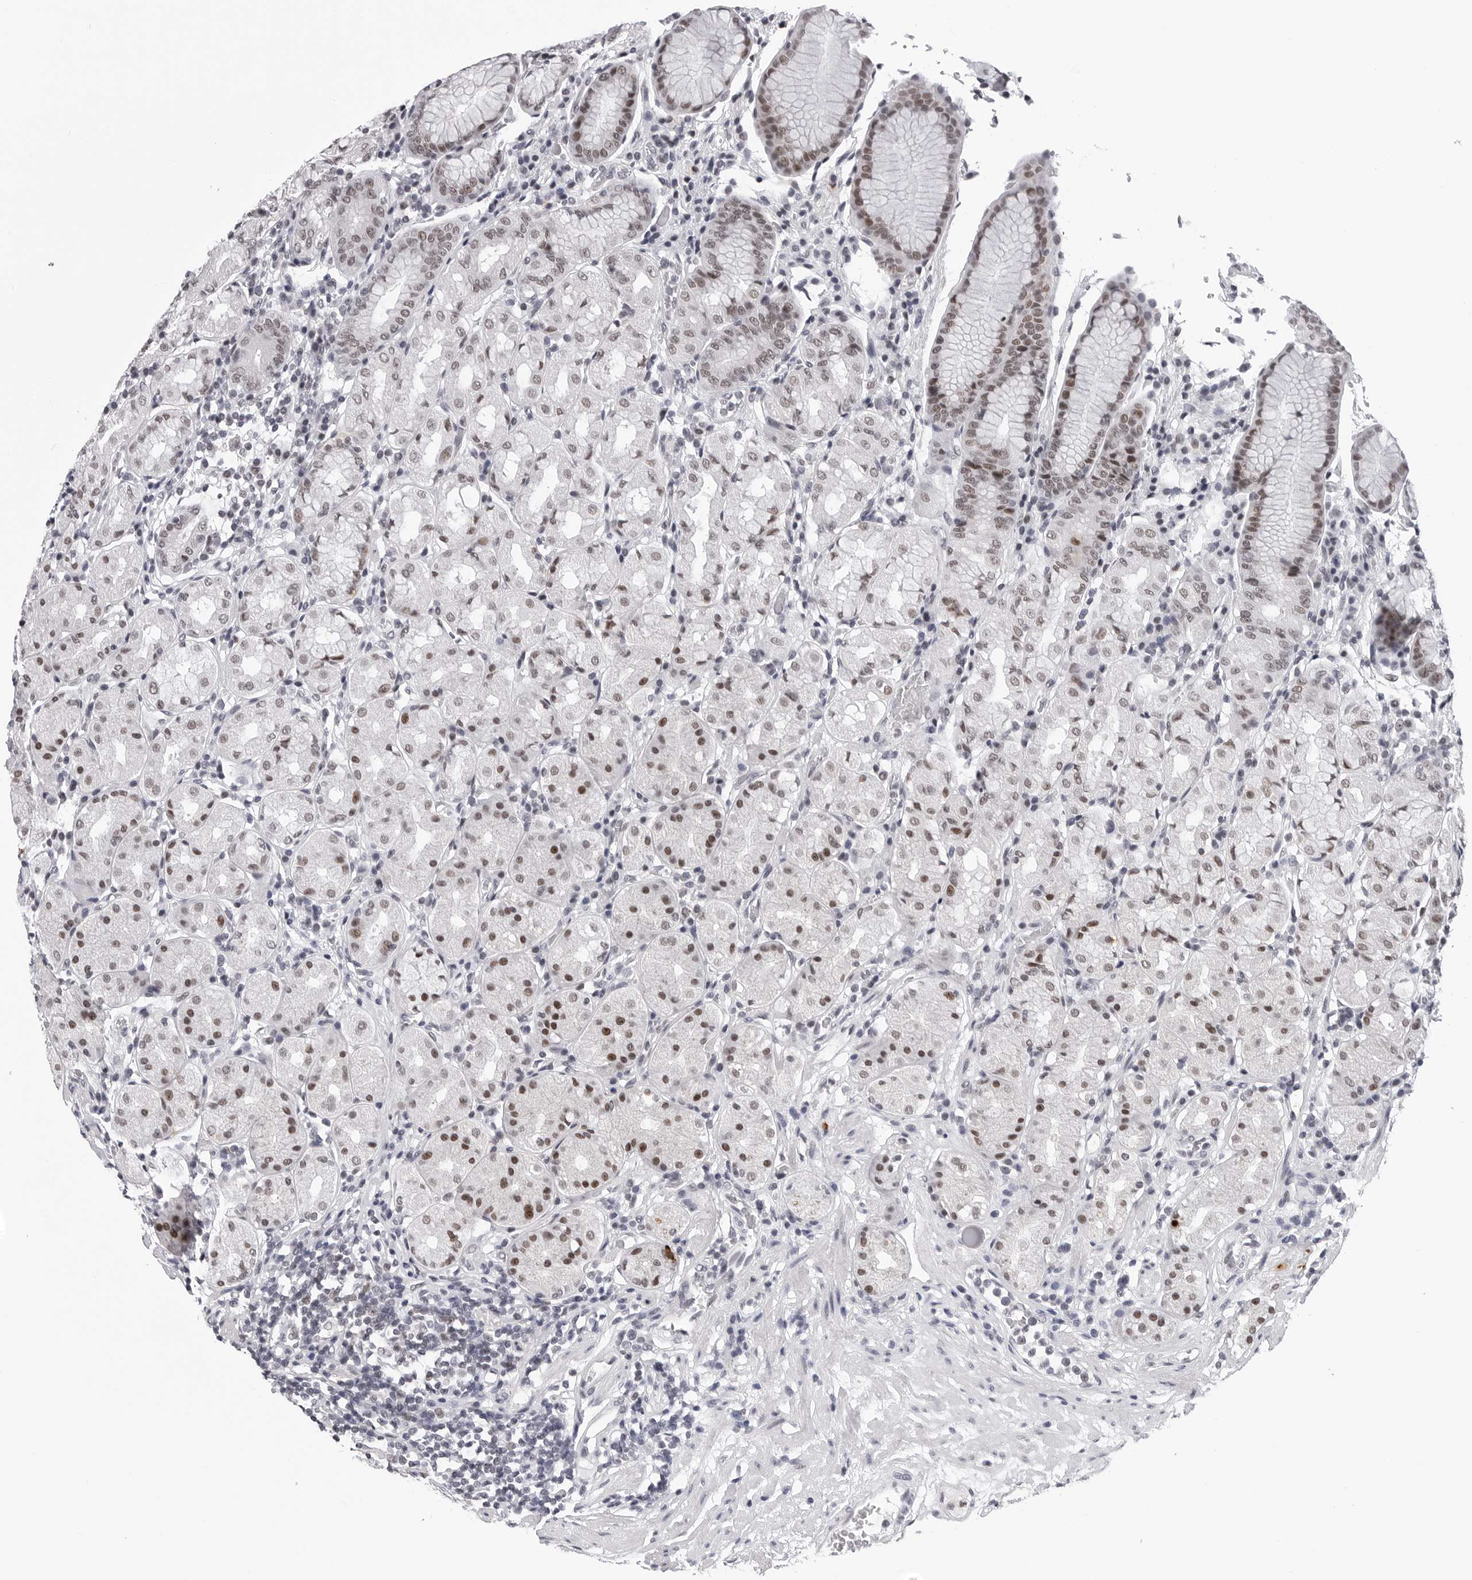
{"staining": {"intensity": "moderate", "quantity": ">75%", "location": "nuclear"}, "tissue": "stomach", "cell_type": "Glandular cells", "image_type": "normal", "snomed": [{"axis": "morphology", "description": "Normal tissue, NOS"}, {"axis": "topography", "description": "Stomach, lower"}], "caption": "Protein staining demonstrates moderate nuclear positivity in about >75% of glandular cells in normal stomach. (DAB (3,3'-diaminobenzidine) IHC, brown staining for protein, blue staining for nuclei).", "gene": "SF3B4", "patient": {"sex": "female", "age": 56}}